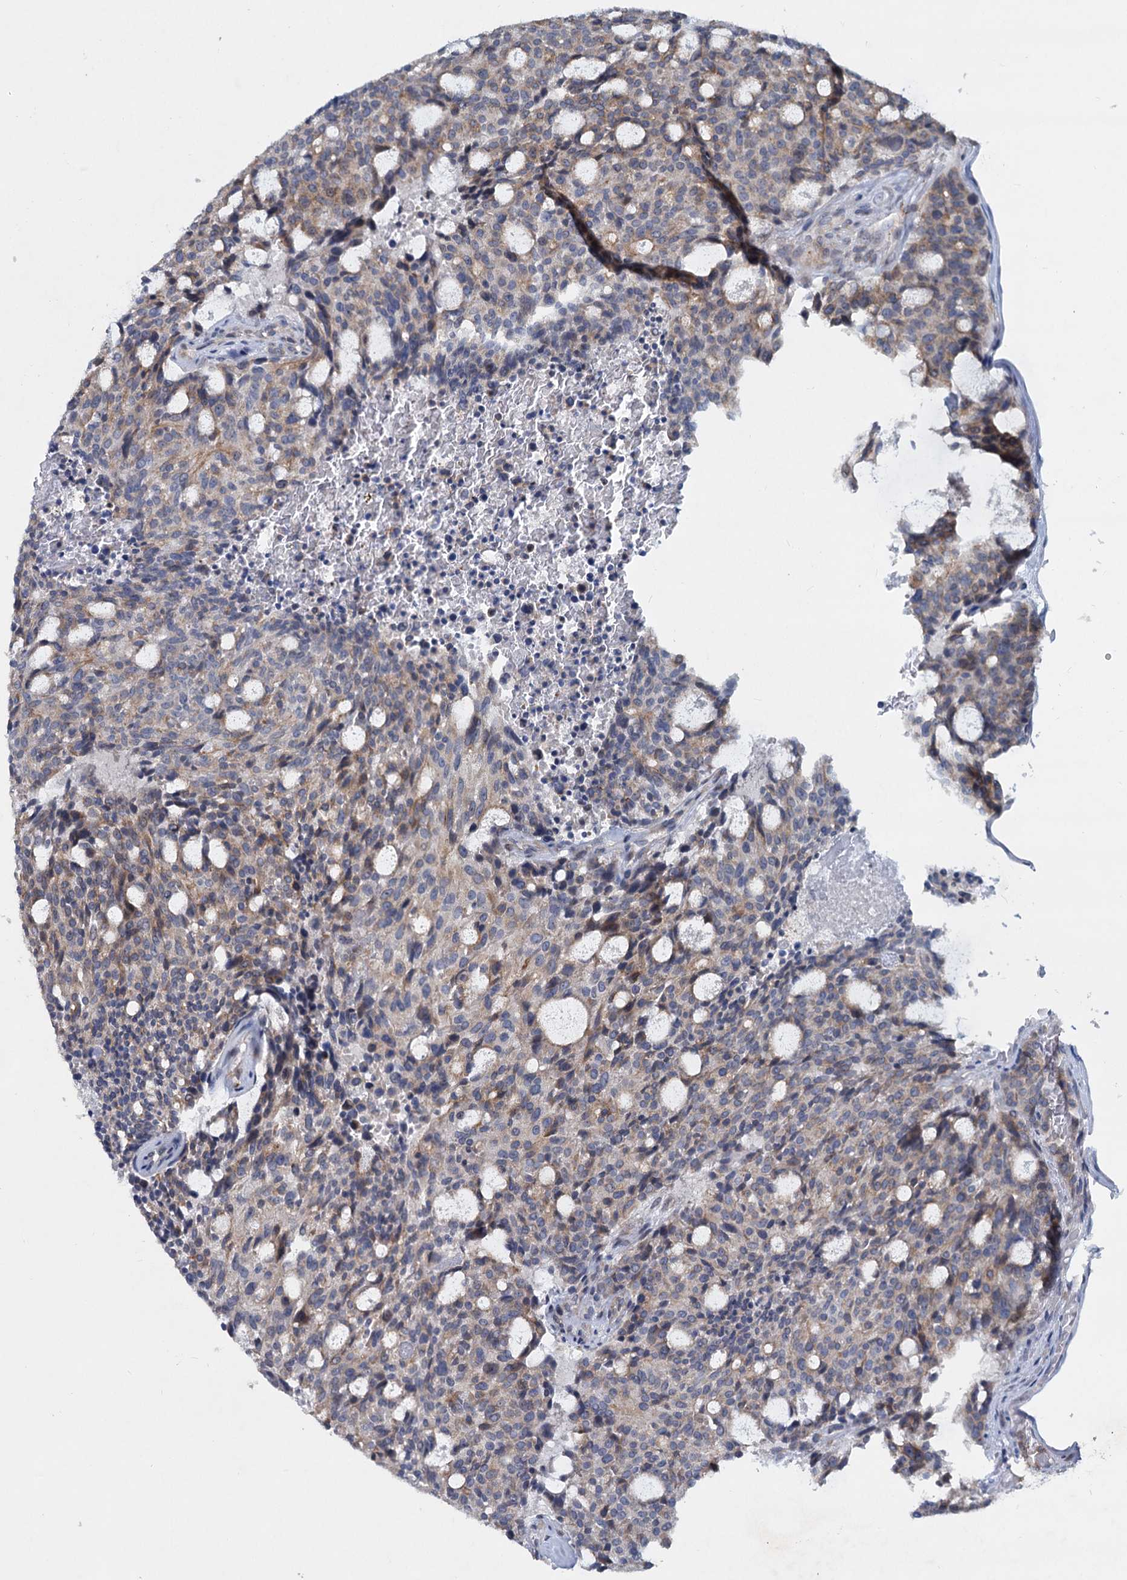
{"staining": {"intensity": "weak", "quantity": "25%-75%", "location": "cytoplasmic/membranous"}, "tissue": "carcinoid", "cell_type": "Tumor cells", "image_type": "cancer", "snomed": [{"axis": "morphology", "description": "Carcinoid, malignant, NOS"}, {"axis": "topography", "description": "Pancreas"}], "caption": "High-power microscopy captured an immunohistochemistry (IHC) photomicrograph of malignant carcinoid, revealing weak cytoplasmic/membranous positivity in approximately 25%-75% of tumor cells. (DAB (3,3'-diaminobenzidine) = brown stain, brightfield microscopy at high magnification).", "gene": "LRCH4", "patient": {"sex": "female", "age": 54}}